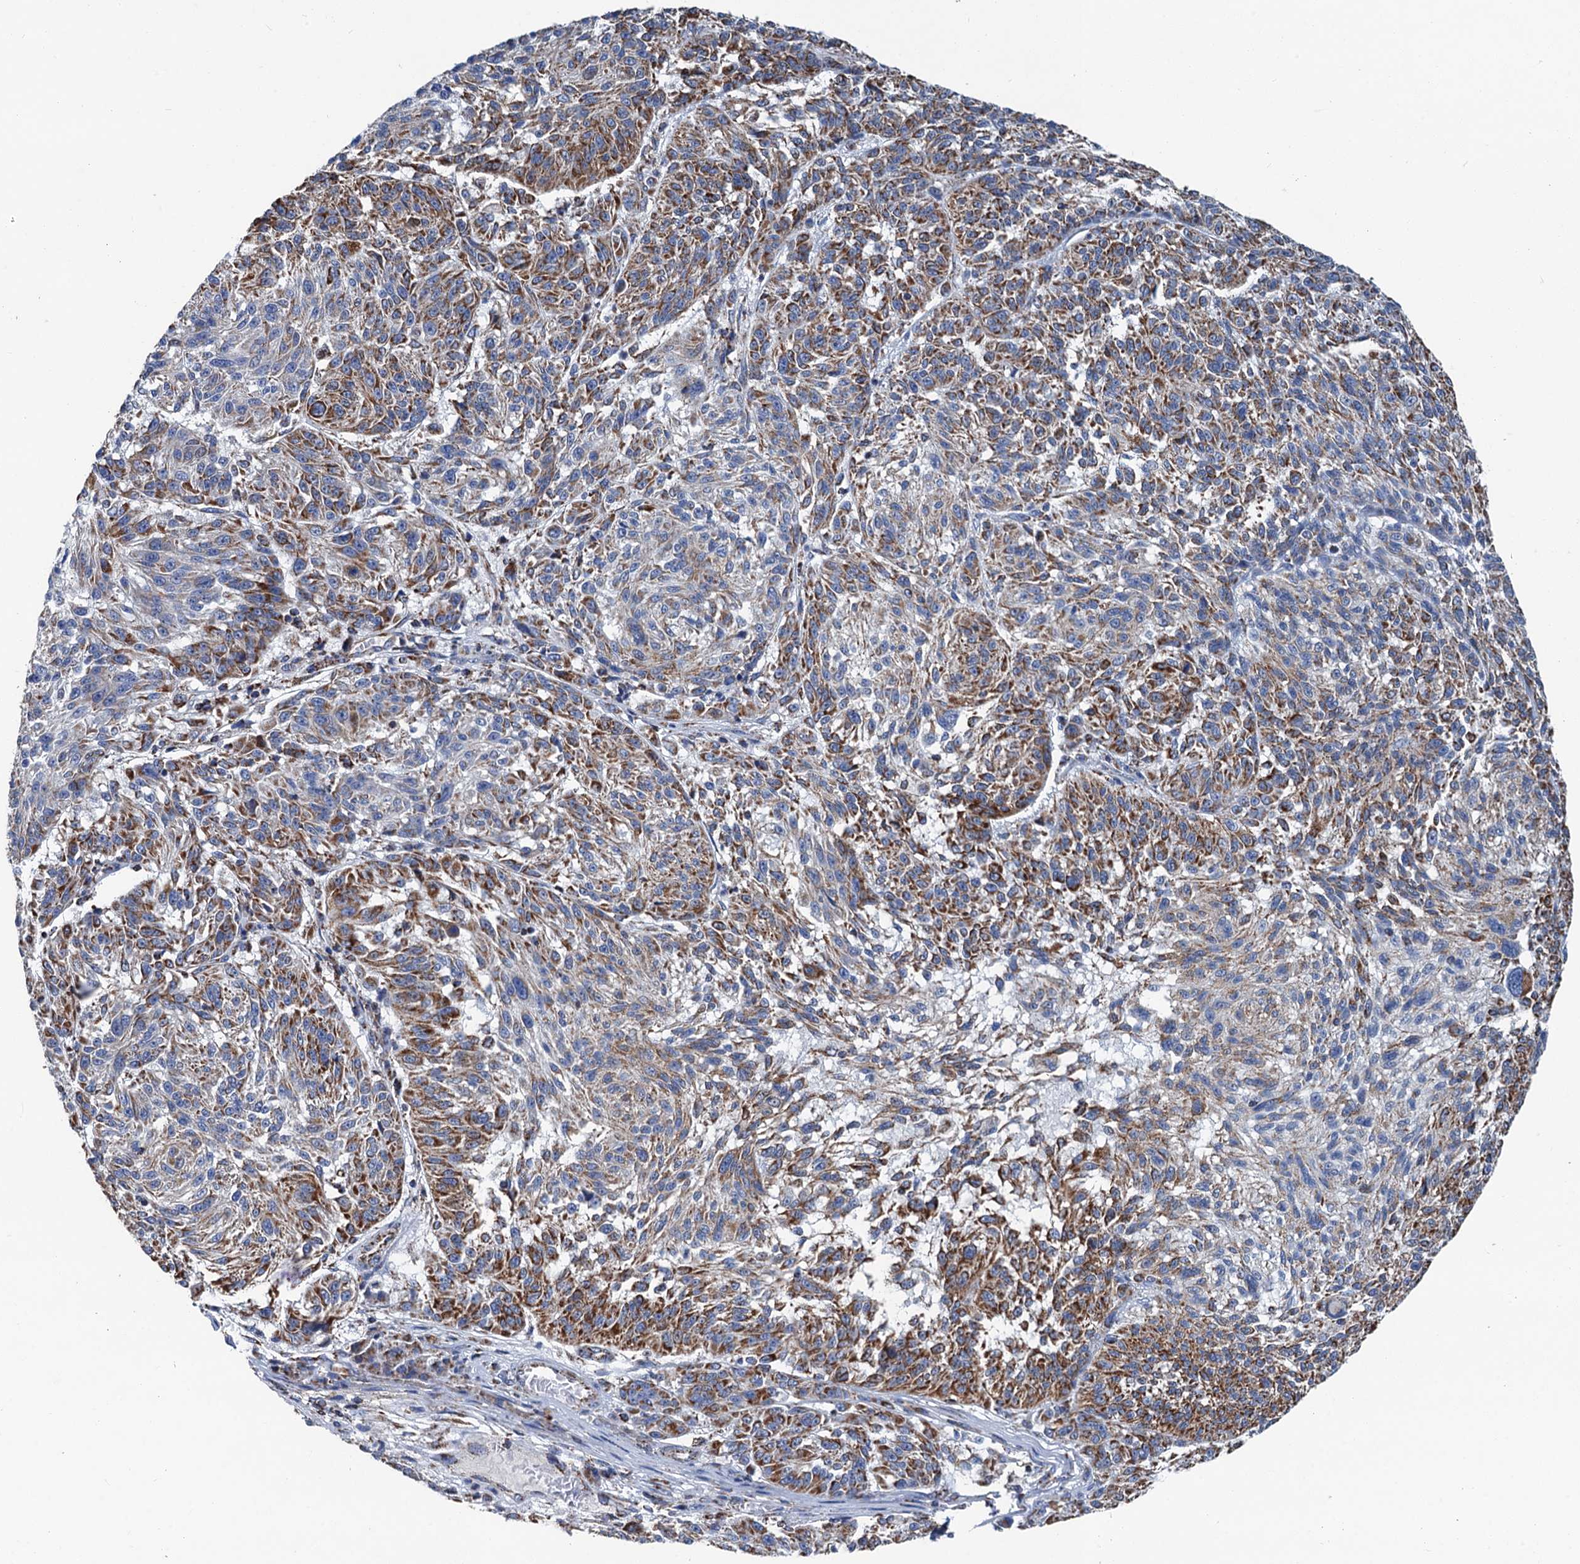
{"staining": {"intensity": "moderate", "quantity": ">75%", "location": "cytoplasmic/membranous"}, "tissue": "melanoma", "cell_type": "Tumor cells", "image_type": "cancer", "snomed": [{"axis": "morphology", "description": "Malignant melanoma, NOS"}, {"axis": "topography", "description": "Skin"}], "caption": "Protein analysis of malignant melanoma tissue reveals moderate cytoplasmic/membranous positivity in about >75% of tumor cells. The protein is shown in brown color, while the nuclei are stained blue.", "gene": "IVD", "patient": {"sex": "male", "age": 53}}